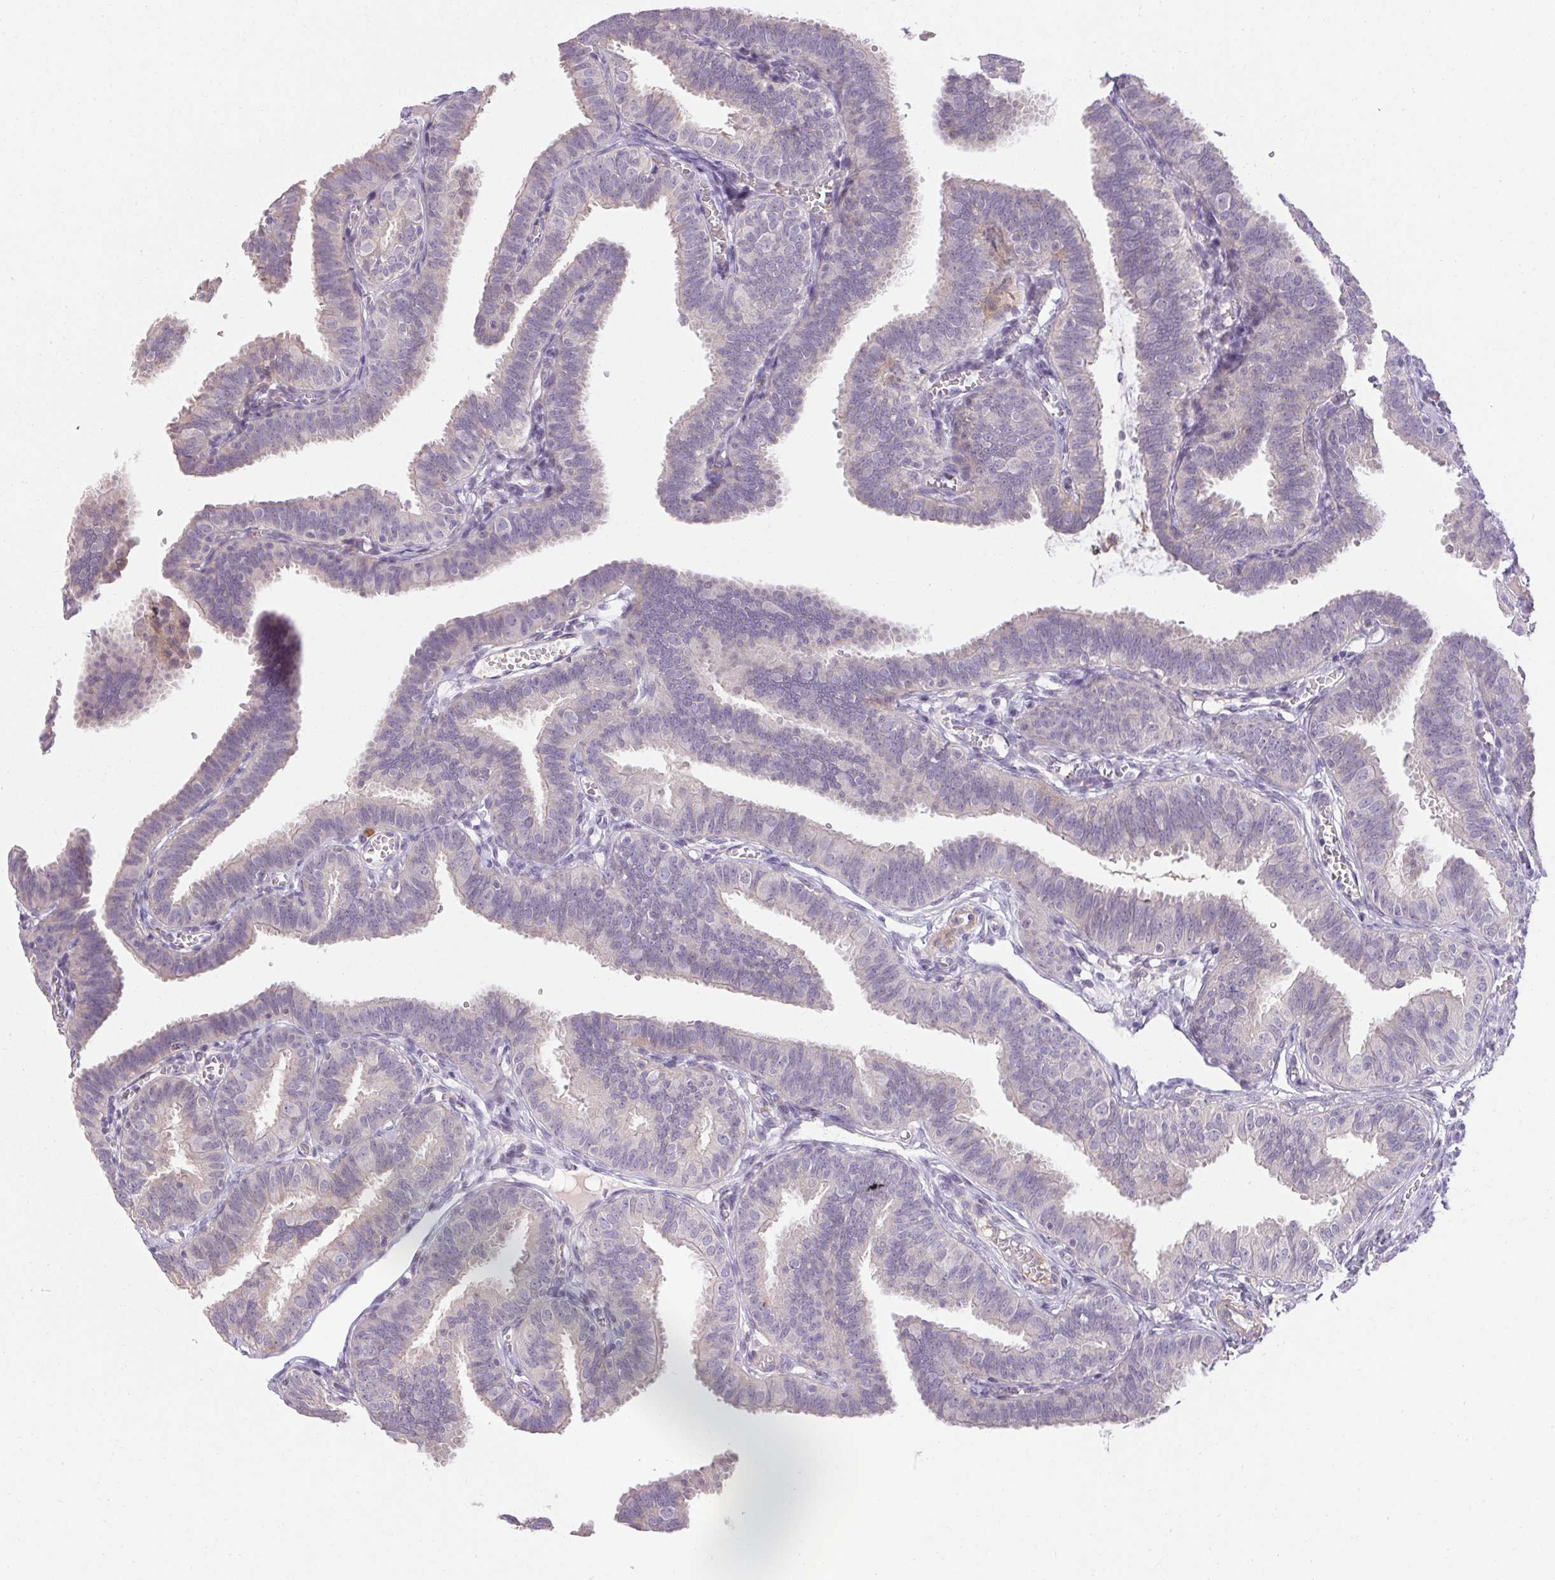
{"staining": {"intensity": "negative", "quantity": "none", "location": "none"}, "tissue": "fallopian tube", "cell_type": "Glandular cells", "image_type": "normal", "snomed": [{"axis": "morphology", "description": "Normal tissue, NOS"}, {"axis": "topography", "description": "Fallopian tube"}], "caption": "The photomicrograph shows no staining of glandular cells in normal fallopian tube. (DAB (3,3'-diaminobenzidine) immunohistochemistry (IHC) with hematoxylin counter stain).", "gene": "TMEM52B", "patient": {"sex": "female", "age": 25}}